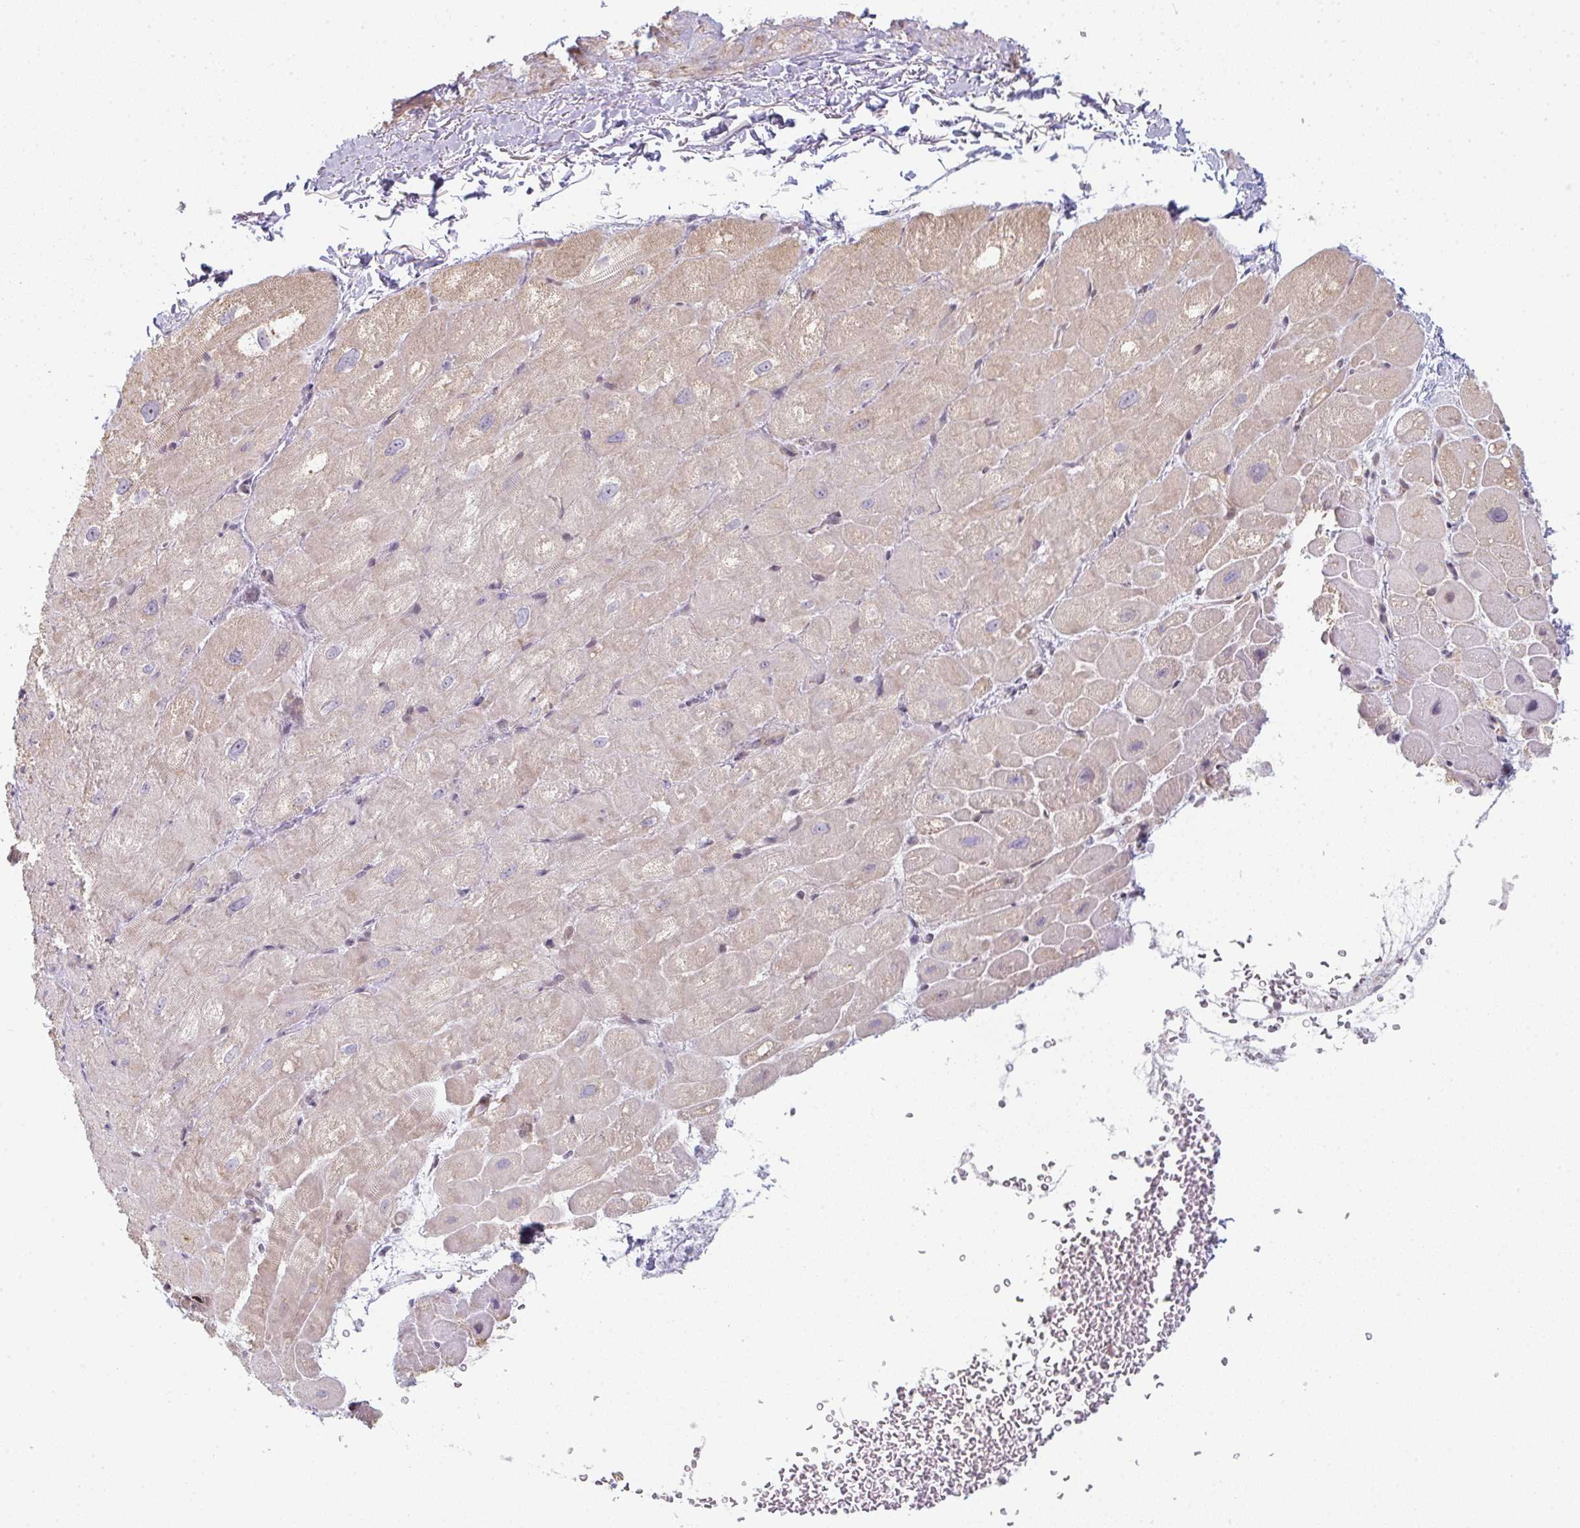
{"staining": {"intensity": "weak", "quantity": ">75%", "location": "cytoplasmic/membranous"}, "tissue": "heart muscle", "cell_type": "Cardiomyocytes", "image_type": "normal", "snomed": [{"axis": "morphology", "description": "Normal tissue, NOS"}, {"axis": "topography", "description": "Heart"}], "caption": "A histopathology image showing weak cytoplasmic/membranous expression in approximately >75% of cardiomyocytes in unremarkable heart muscle, as visualized by brown immunohistochemical staining.", "gene": "TMEM237", "patient": {"sex": "male", "age": 62}}